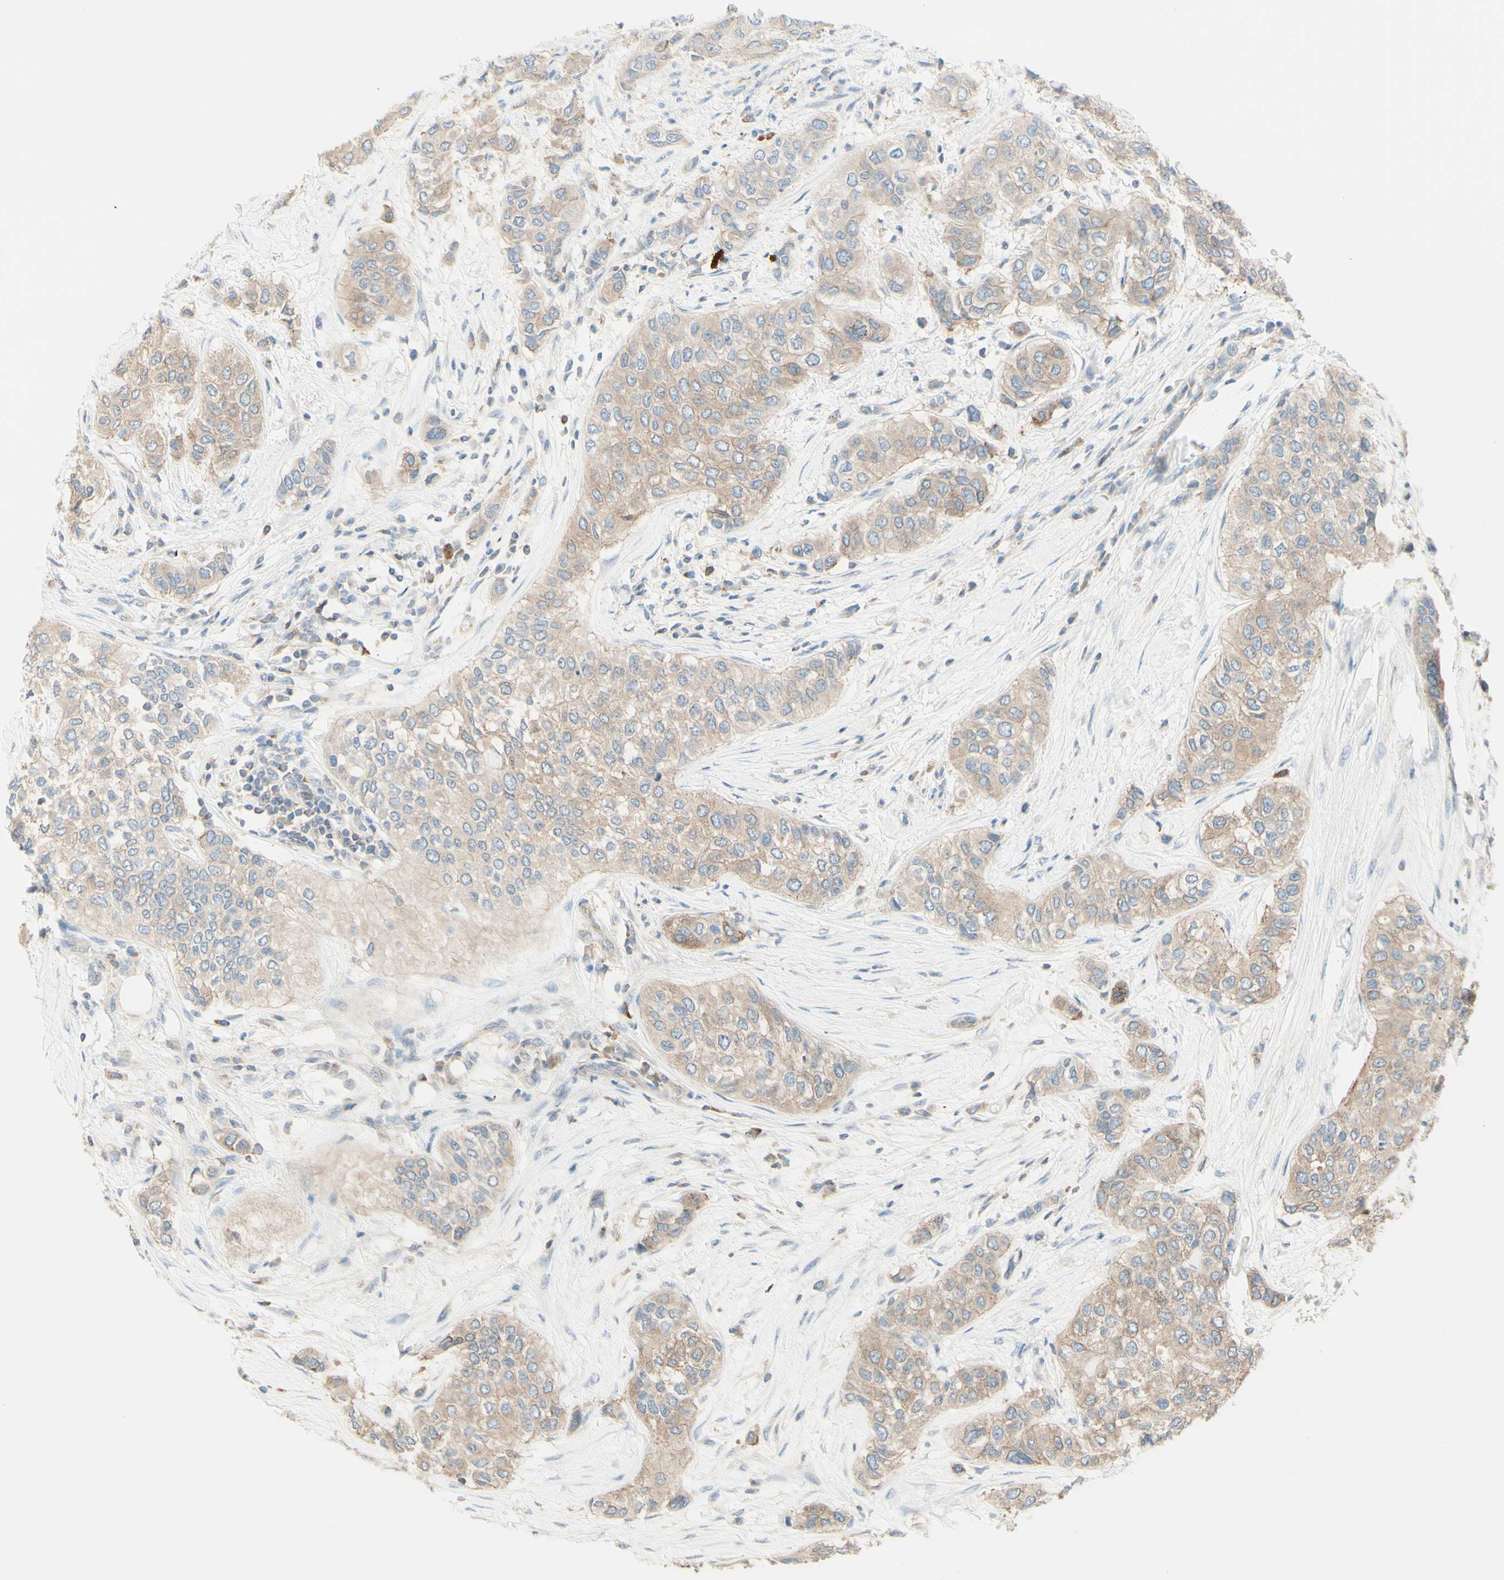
{"staining": {"intensity": "weak", "quantity": ">75%", "location": "cytoplasmic/membranous"}, "tissue": "urothelial cancer", "cell_type": "Tumor cells", "image_type": "cancer", "snomed": [{"axis": "morphology", "description": "Urothelial carcinoma, High grade"}, {"axis": "topography", "description": "Urinary bladder"}], "caption": "A brown stain highlights weak cytoplasmic/membranous expression of a protein in human high-grade urothelial carcinoma tumor cells.", "gene": "MTM1", "patient": {"sex": "female", "age": 56}}